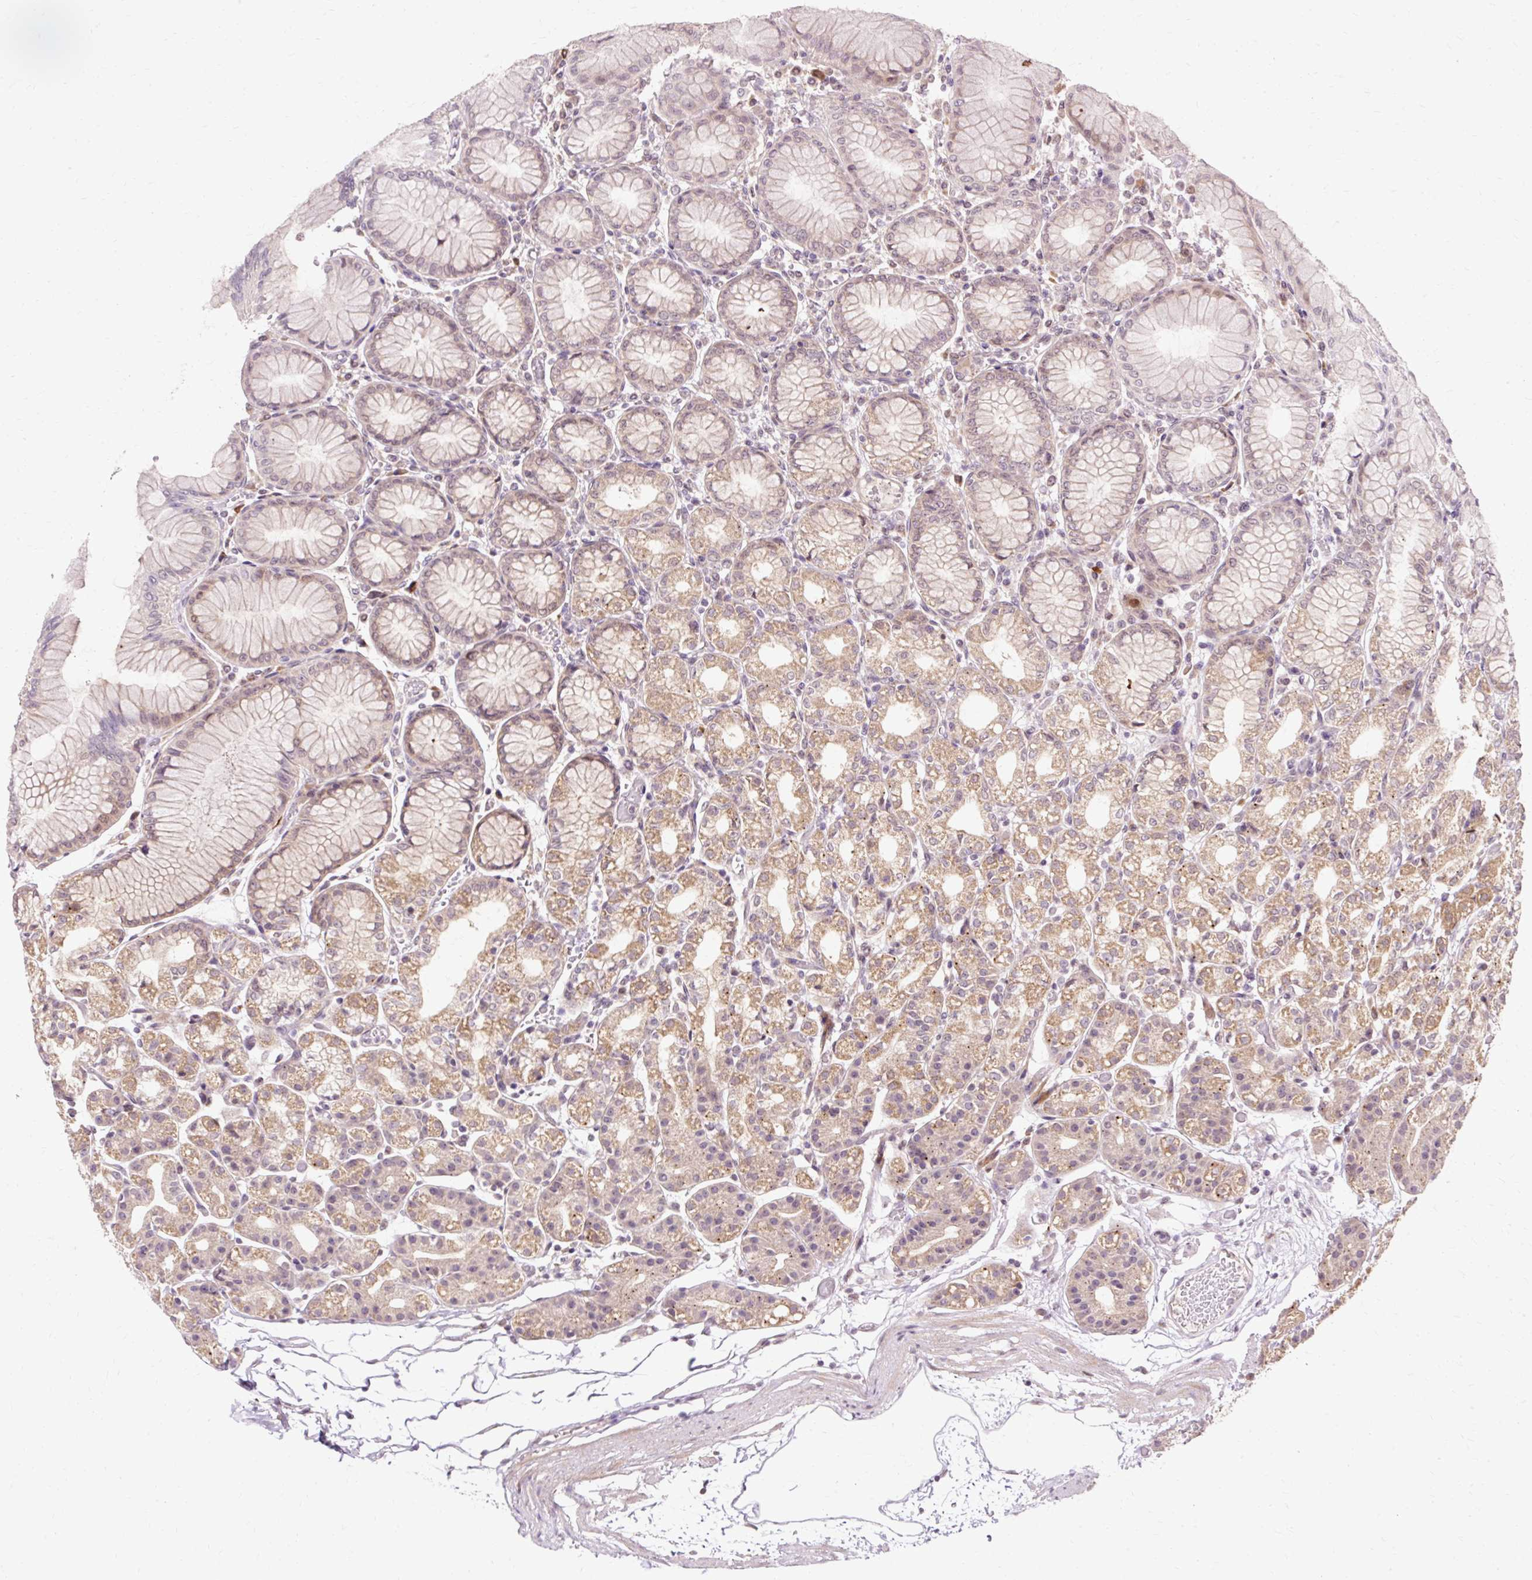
{"staining": {"intensity": "moderate", "quantity": ">75%", "location": "cytoplasmic/membranous"}, "tissue": "stomach", "cell_type": "Glandular cells", "image_type": "normal", "snomed": [{"axis": "morphology", "description": "Normal tissue, NOS"}, {"axis": "topography", "description": "Stomach"}], "caption": "A brown stain highlights moderate cytoplasmic/membranous expression of a protein in glandular cells of normal stomach. (IHC, brightfield microscopy, high magnification).", "gene": "GEMIN2", "patient": {"sex": "female", "age": 57}}